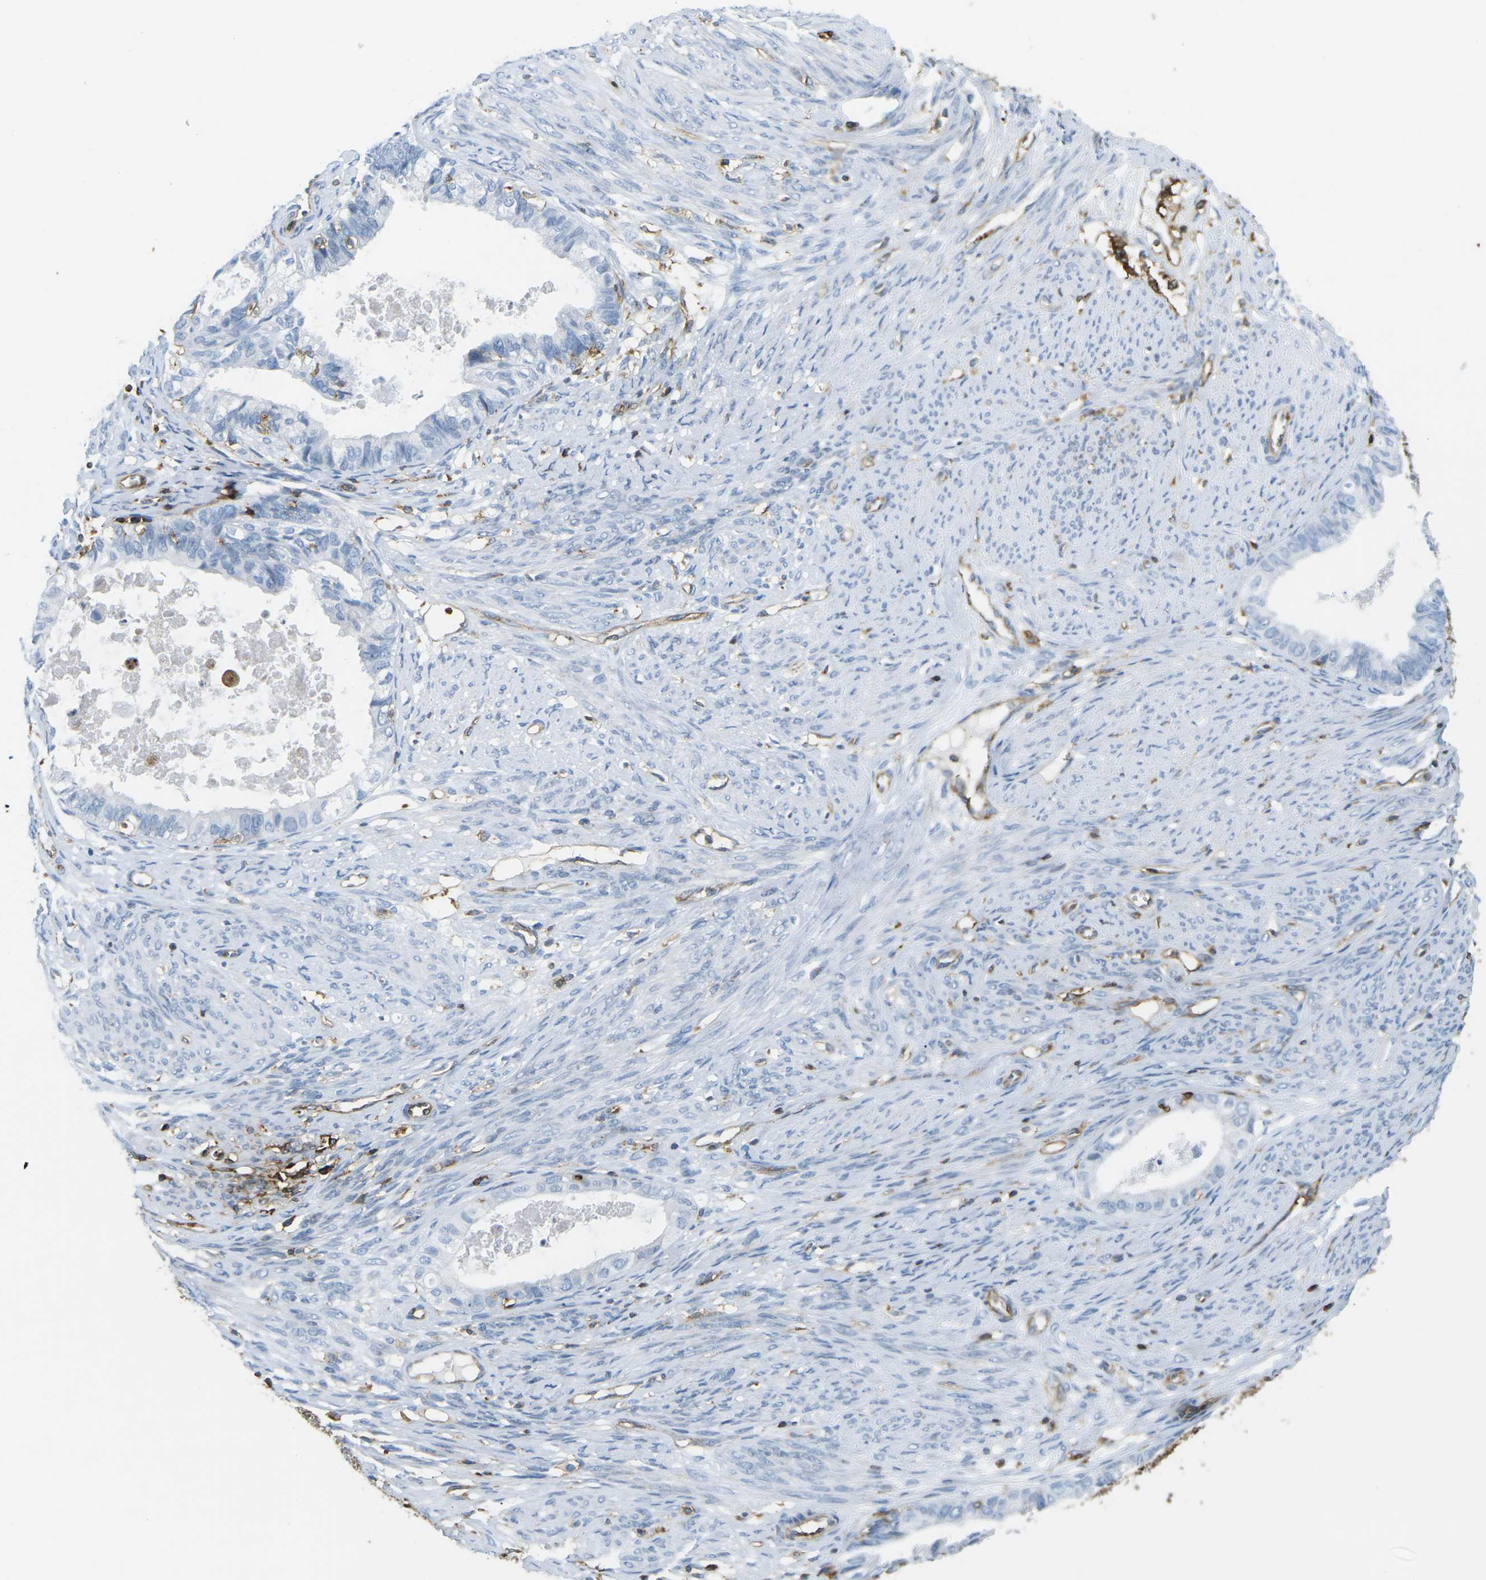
{"staining": {"intensity": "negative", "quantity": "none", "location": "none"}, "tissue": "cervical cancer", "cell_type": "Tumor cells", "image_type": "cancer", "snomed": [{"axis": "morphology", "description": "Normal tissue, NOS"}, {"axis": "morphology", "description": "Adenocarcinoma, NOS"}, {"axis": "topography", "description": "Cervix"}, {"axis": "topography", "description": "Endometrium"}], "caption": "There is no significant expression in tumor cells of adenocarcinoma (cervical). (DAB immunohistochemistry visualized using brightfield microscopy, high magnification).", "gene": "HLA-B", "patient": {"sex": "female", "age": 86}}